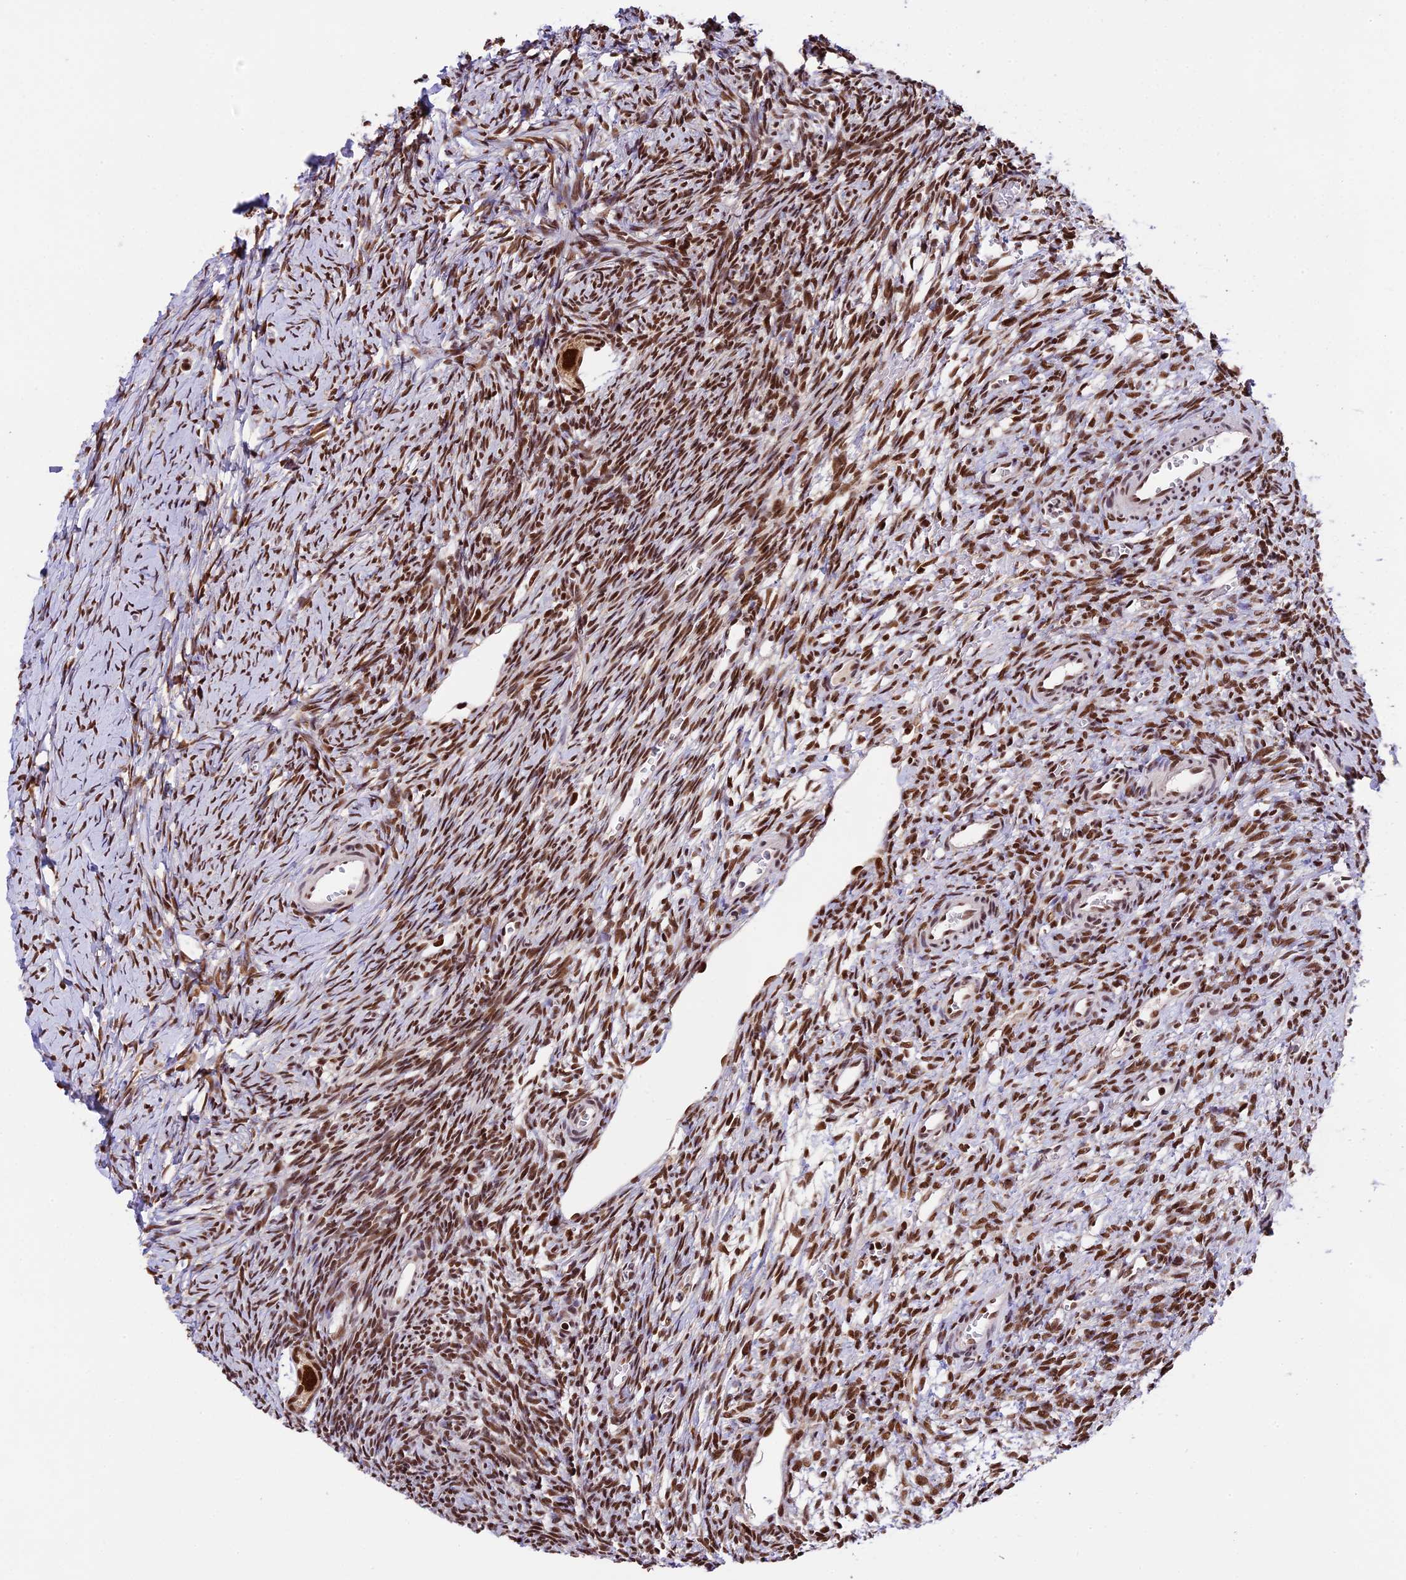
{"staining": {"intensity": "strong", "quantity": ">75%", "location": "nuclear"}, "tissue": "ovary", "cell_type": "Follicle cells", "image_type": "normal", "snomed": [{"axis": "morphology", "description": "Normal tissue, NOS"}, {"axis": "topography", "description": "Ovary"}], "caption": "This micrograph reveals normal ovary stained with immunohistochemistry to label a protein in brown. The nuclear of follicle cells show strong positivity for the protein. Nuclei are counter-stained blue.", "gene": "RAMACL", "patient": {"sex": "female", "age": 39}}